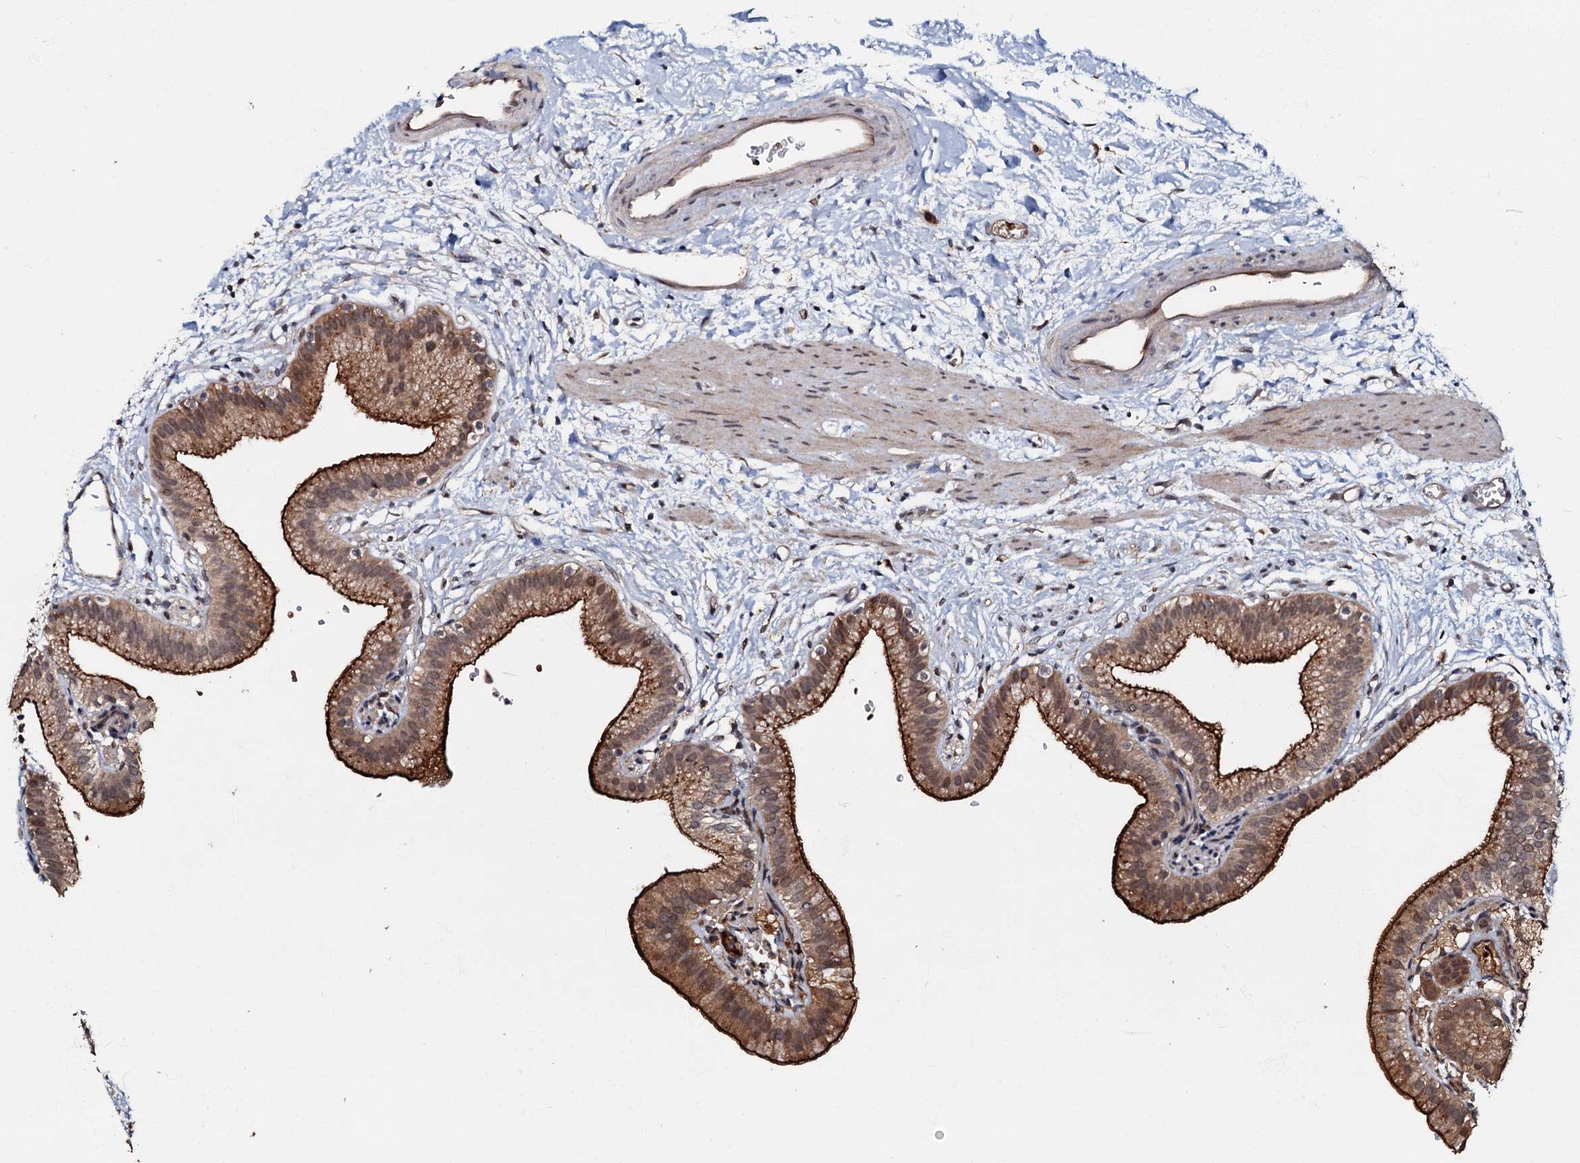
{"staining": {"intensity": "strong", "quantity": ">75%", "location": "cytoplasmic/membranous"}, "tissue": "gallbladder", "cell_type": "Glandular cells", "image_type": "normal", "snomed": [{"axis": "morphology", "description": "Normal tissue, NOS"}, {"axis": "topography", "description": "Gallbladder"}], "caption": "Protein expression analysis of normal gallbladder displays strong cytoplasmic/membranous staining in approximately >75% of glandular cells.", "gene": "MANSC4", "patient": {"sex": "male", "age": 55}}